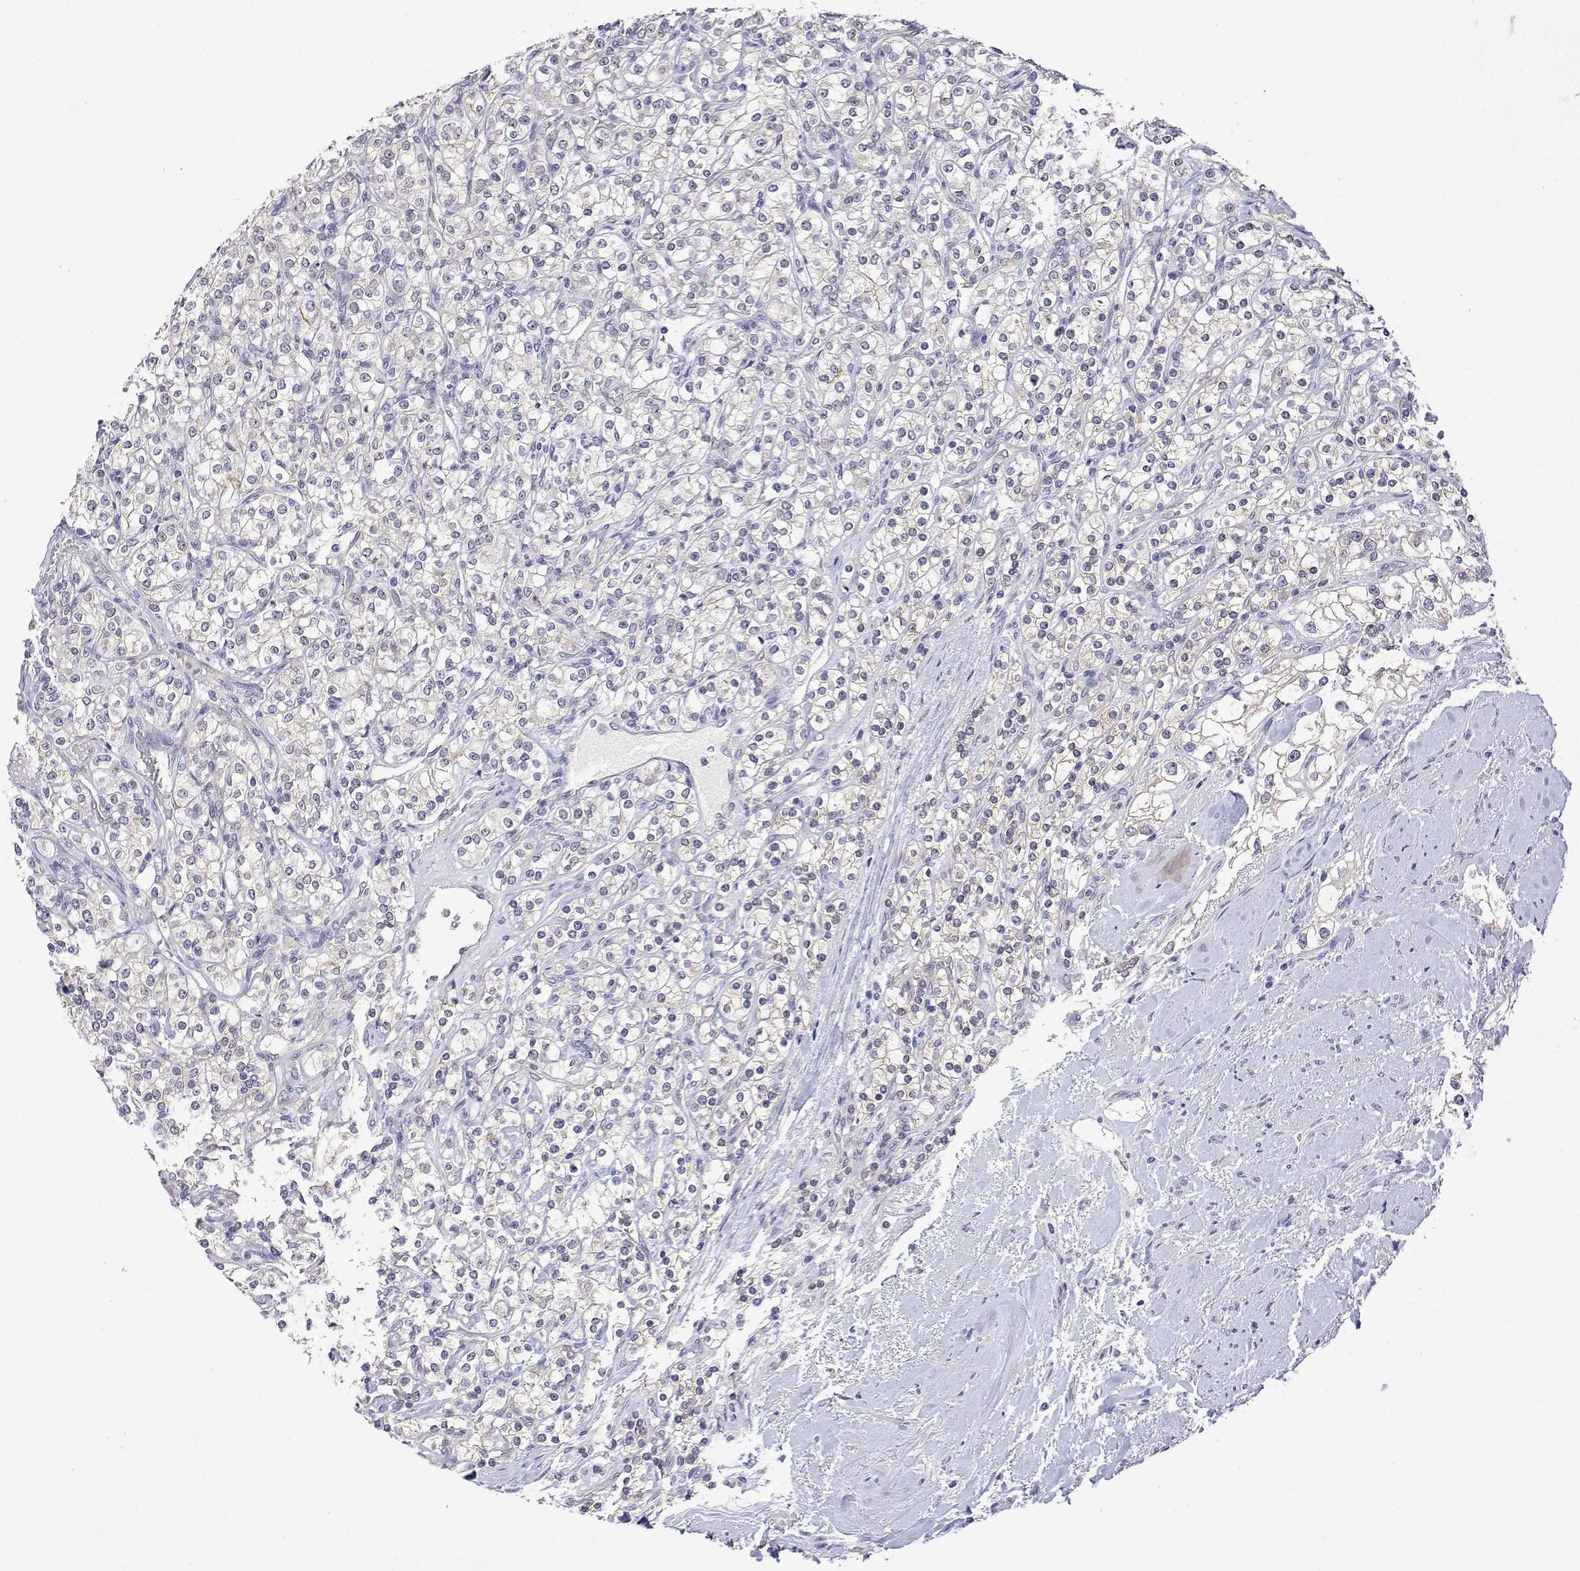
{"staining": {"intensity": "negative", "quantity": "none", "location": "none"}, "tissue": "renal cancer", "cell_type": "Tumor cells", "image_type": "cancer", "snomed": [{"axis": "morphology", "description": "Adenocarcinoma, NOS"}, {"axis": "topography", "description": "Kidney"}], "caption": "This is an immunohistochemistry (IHC) micrograph of renal adenocarcinoma. There is no positivity in tumor cells.", "gene": "PLCB1", "patient": {"sex": "male", "age": 77}}